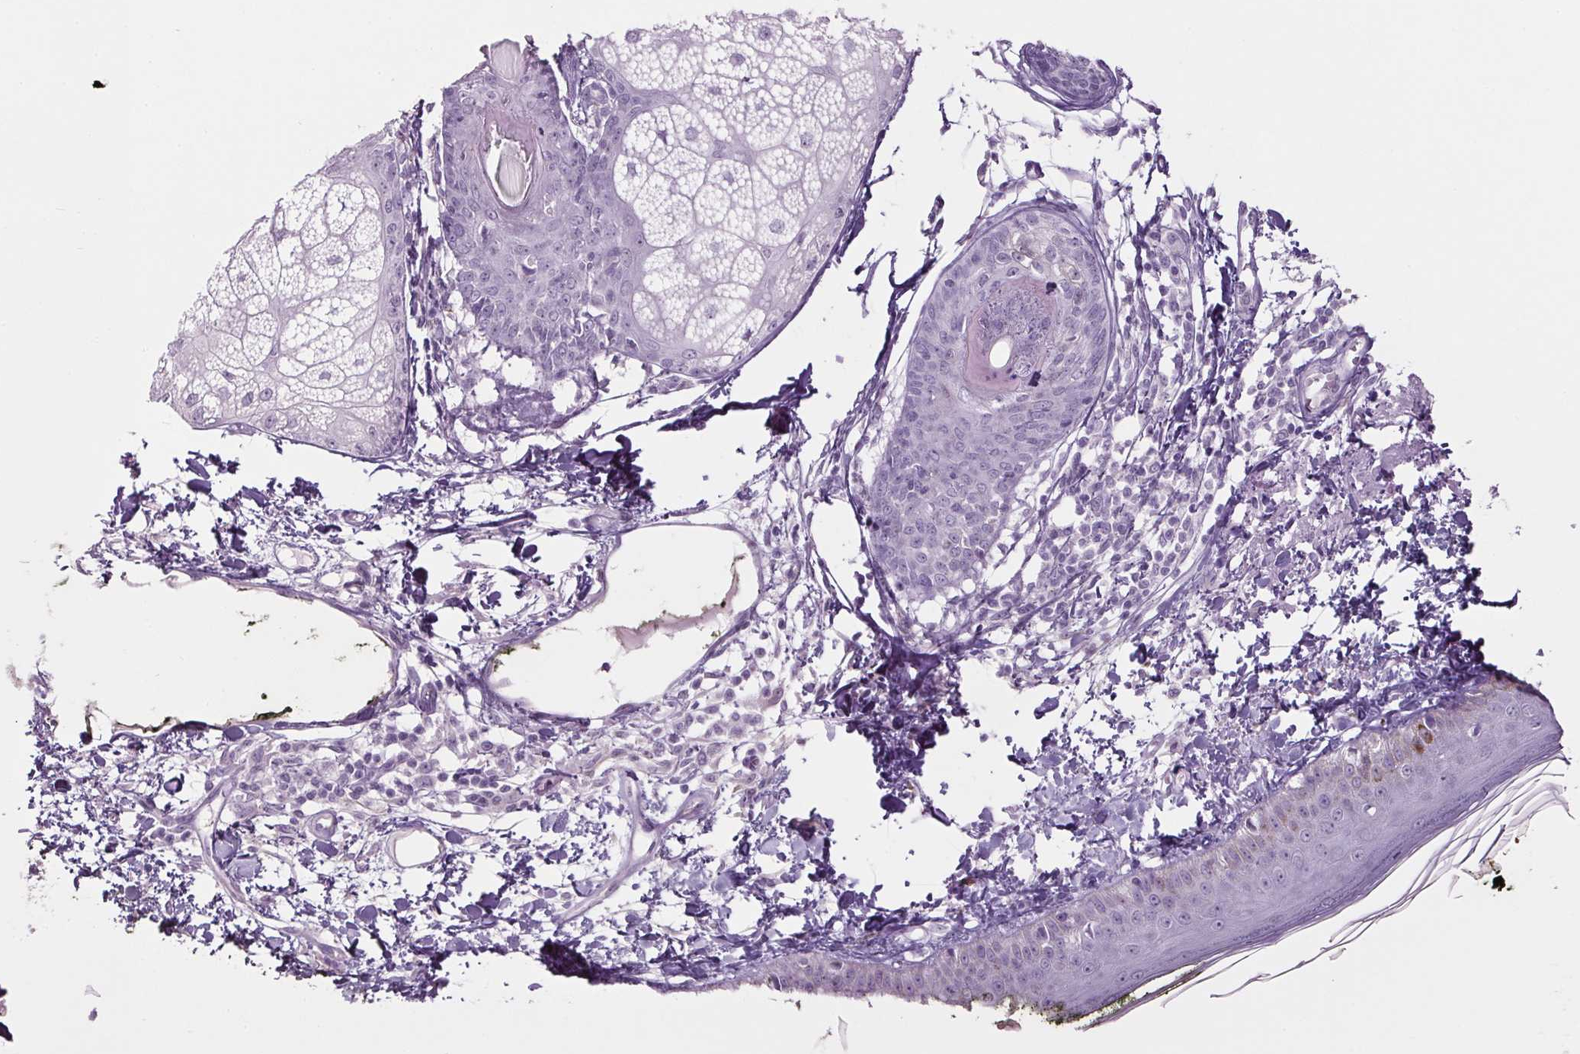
{"staining": {"intensity": "negative", "quantity": "none", "location": "none"}, "tissue": "skin", "cell_type": "Fibroblasts", "image_type": "normal", "snomed": [{"axis": "morphology", "description": "Normal tissue, NOS"}, {"axis": "topography", "description": "Skin"}], "caption": "Human skin stained for a protein using immunohistochemistry (IHC) demonstrates no positivity in fibroblasts.", "gene": "PPP1R1A", "patient": {"sex": "male", "age": 76}}